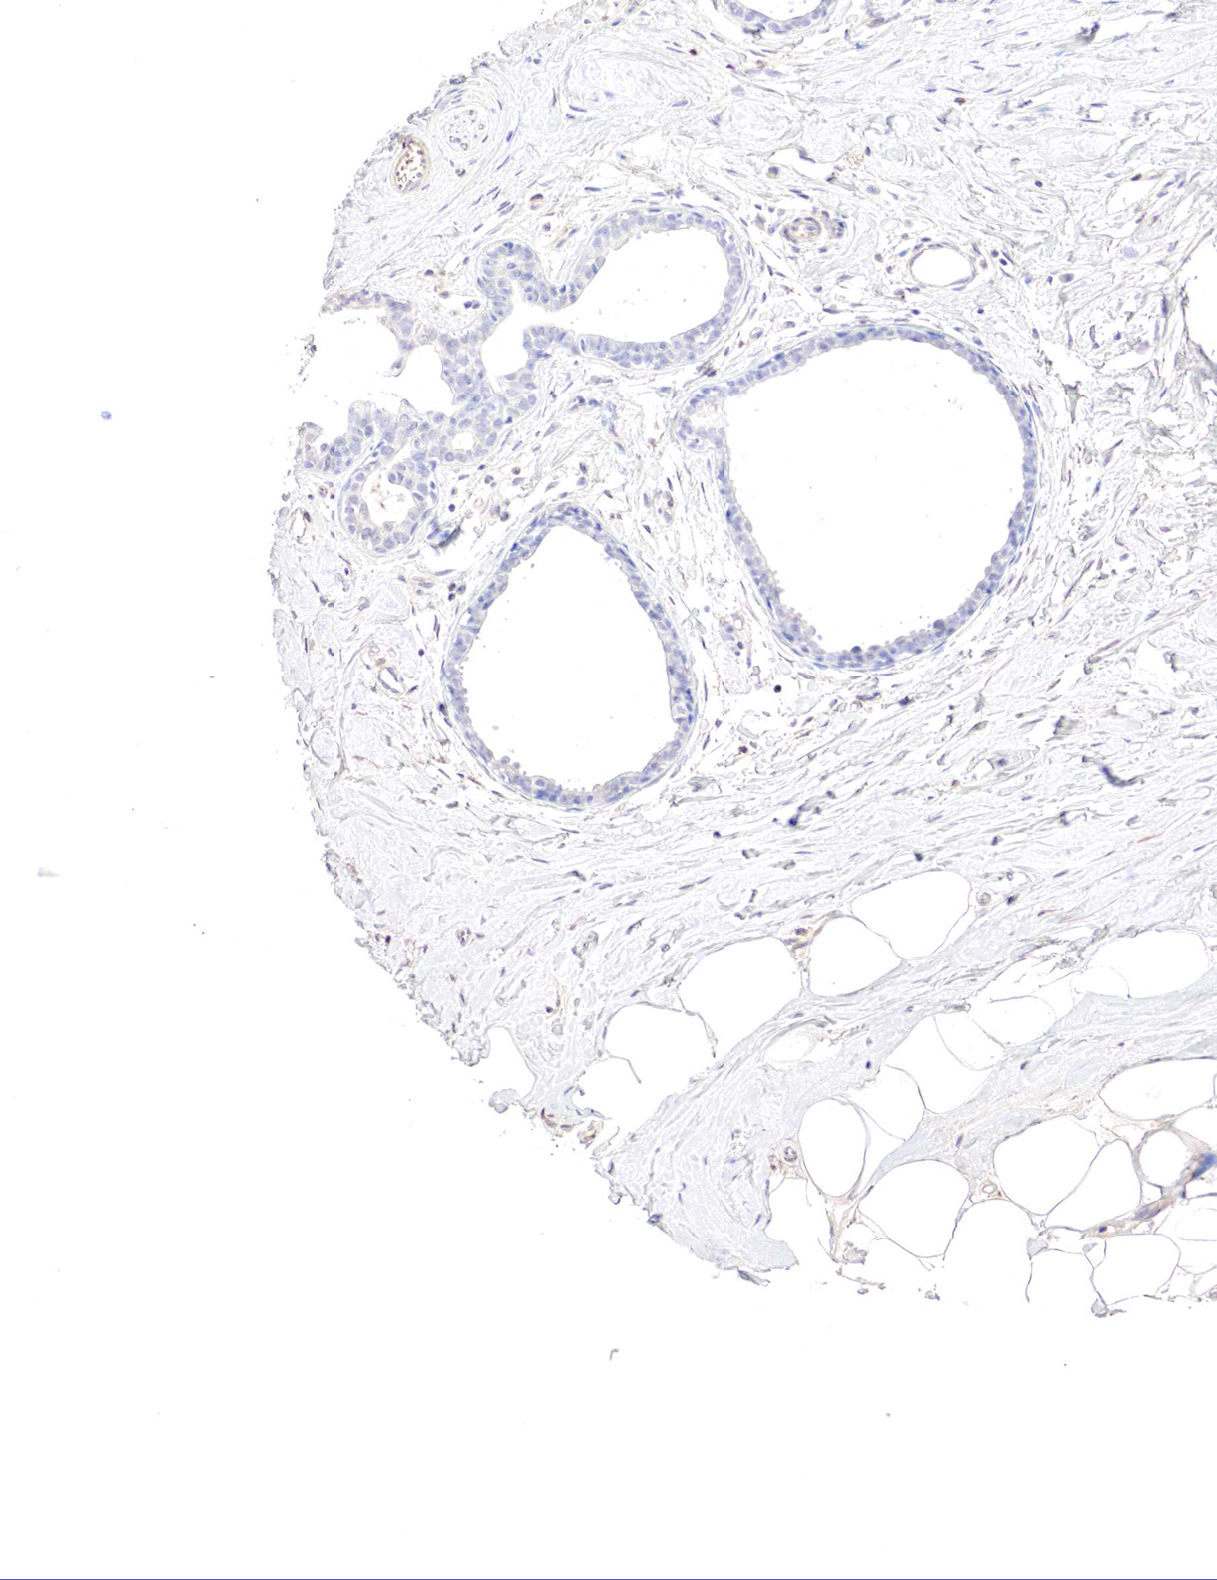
{"staining": {"intensity": "negative", "quantity": "none", "location": "none"}, "tissue": "breast", "cell_type": "Adipocytes", "image_type": "normal", "snomed": [{"axis": "morphology", "description": "Normal tissue, NOS"}, {"axis": "topography", "description": "Breast"}], "caption": "Adipocytes show no significant positivity in benign breast. (DAB (3,3'-diaminobenzidine) immunohistochemistry, high magnification).", "gene": "GATA1", "patient": {"sex": "female", "age": 44}}